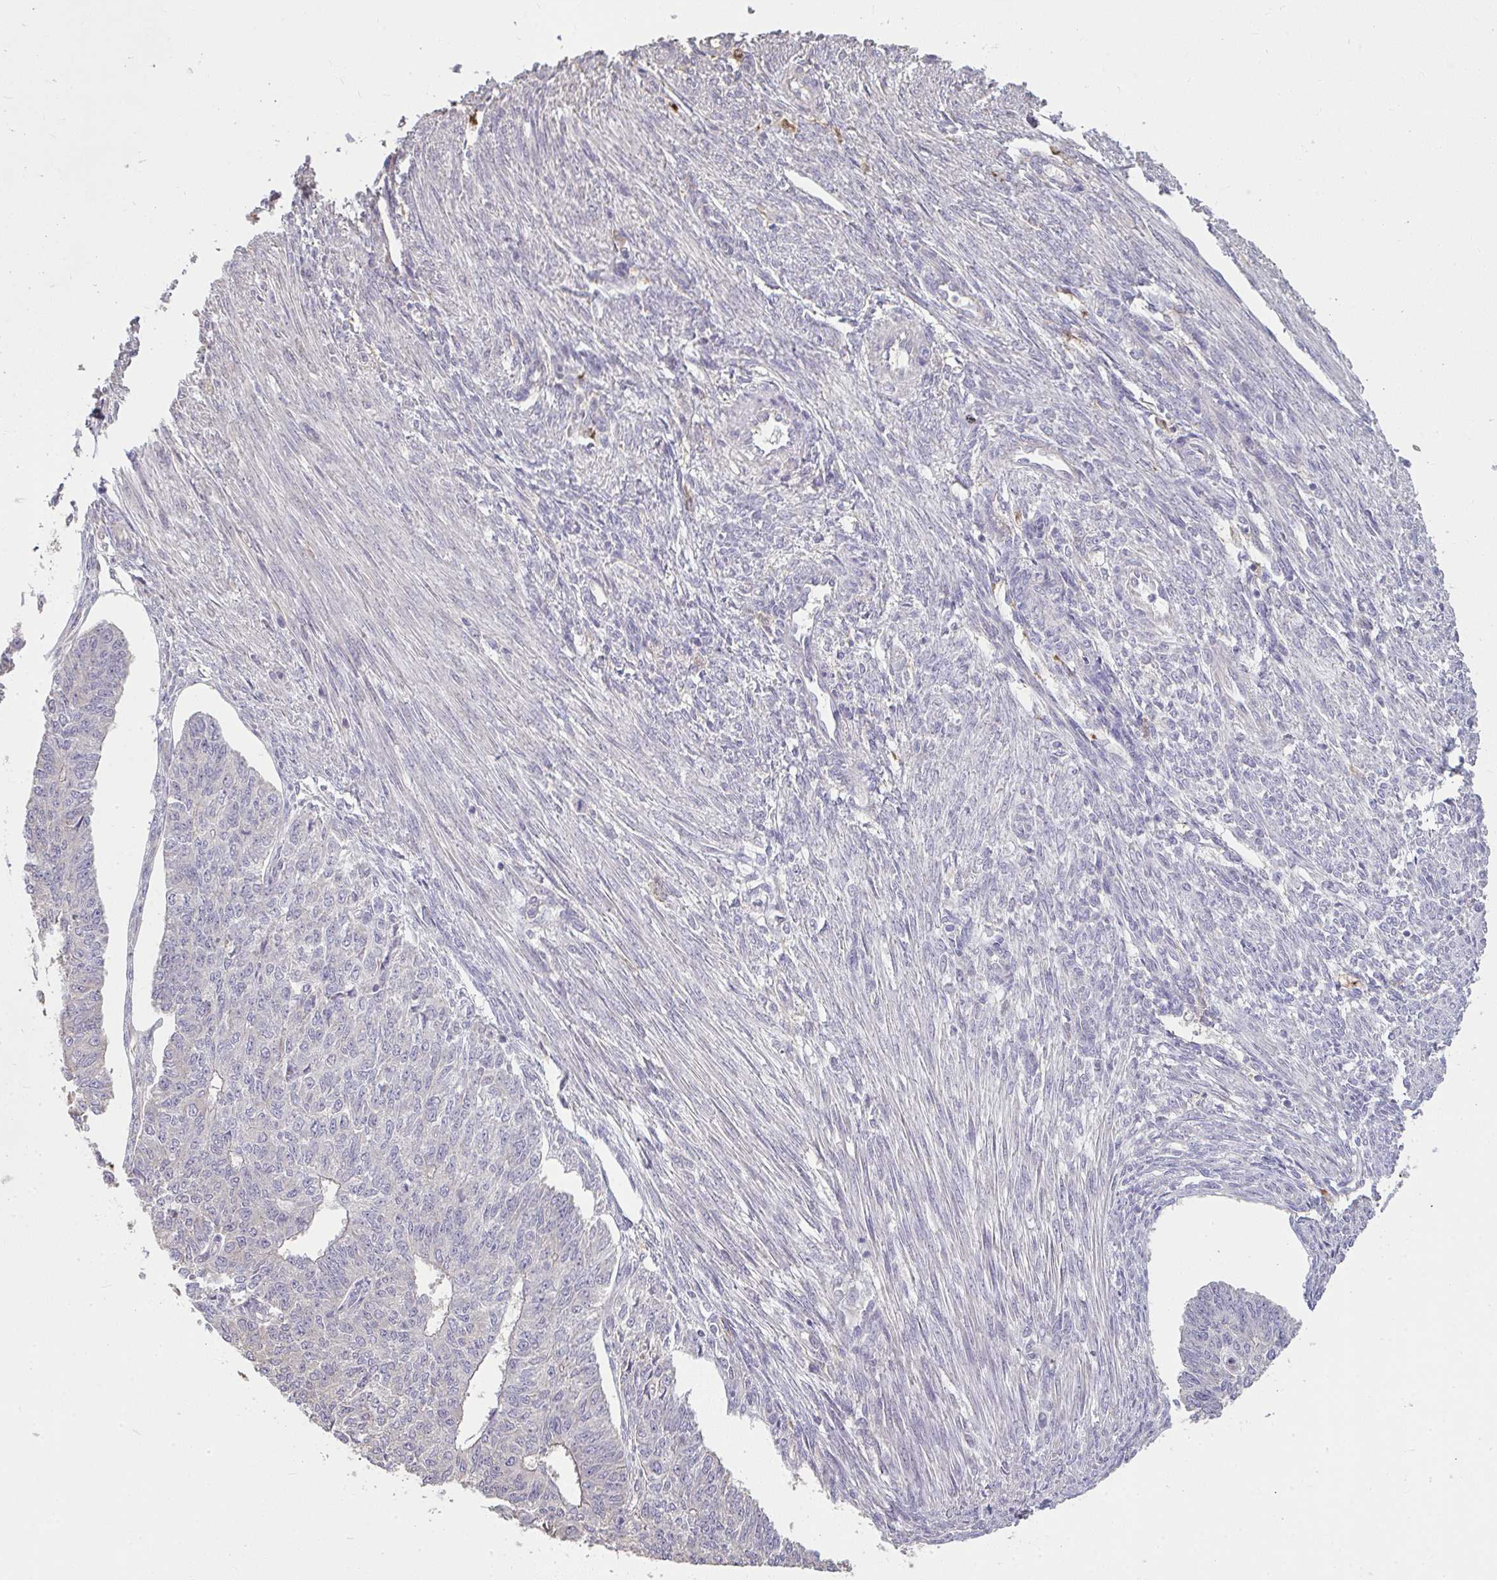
{"staining": {"intensity": "weak", "quantity": "<25%", "location": "cytoplasmic/membranous"}, "tissue": "endometrial cancer", "cell_type": "Tumor cells", "image_type": "cancer", "snomed": [{"axis": "morphology", "description": "Adenocarcinoma, NOS"}, {"axis": "topography", "description": "Endometrium"}], "caption": "Adenocarcinoma (endometrial) was stained to show a protein in brown. There is no significant expression in tumor cells.", "gene": "BRINP3", "patient": {"sex": "female", "age": 32}}